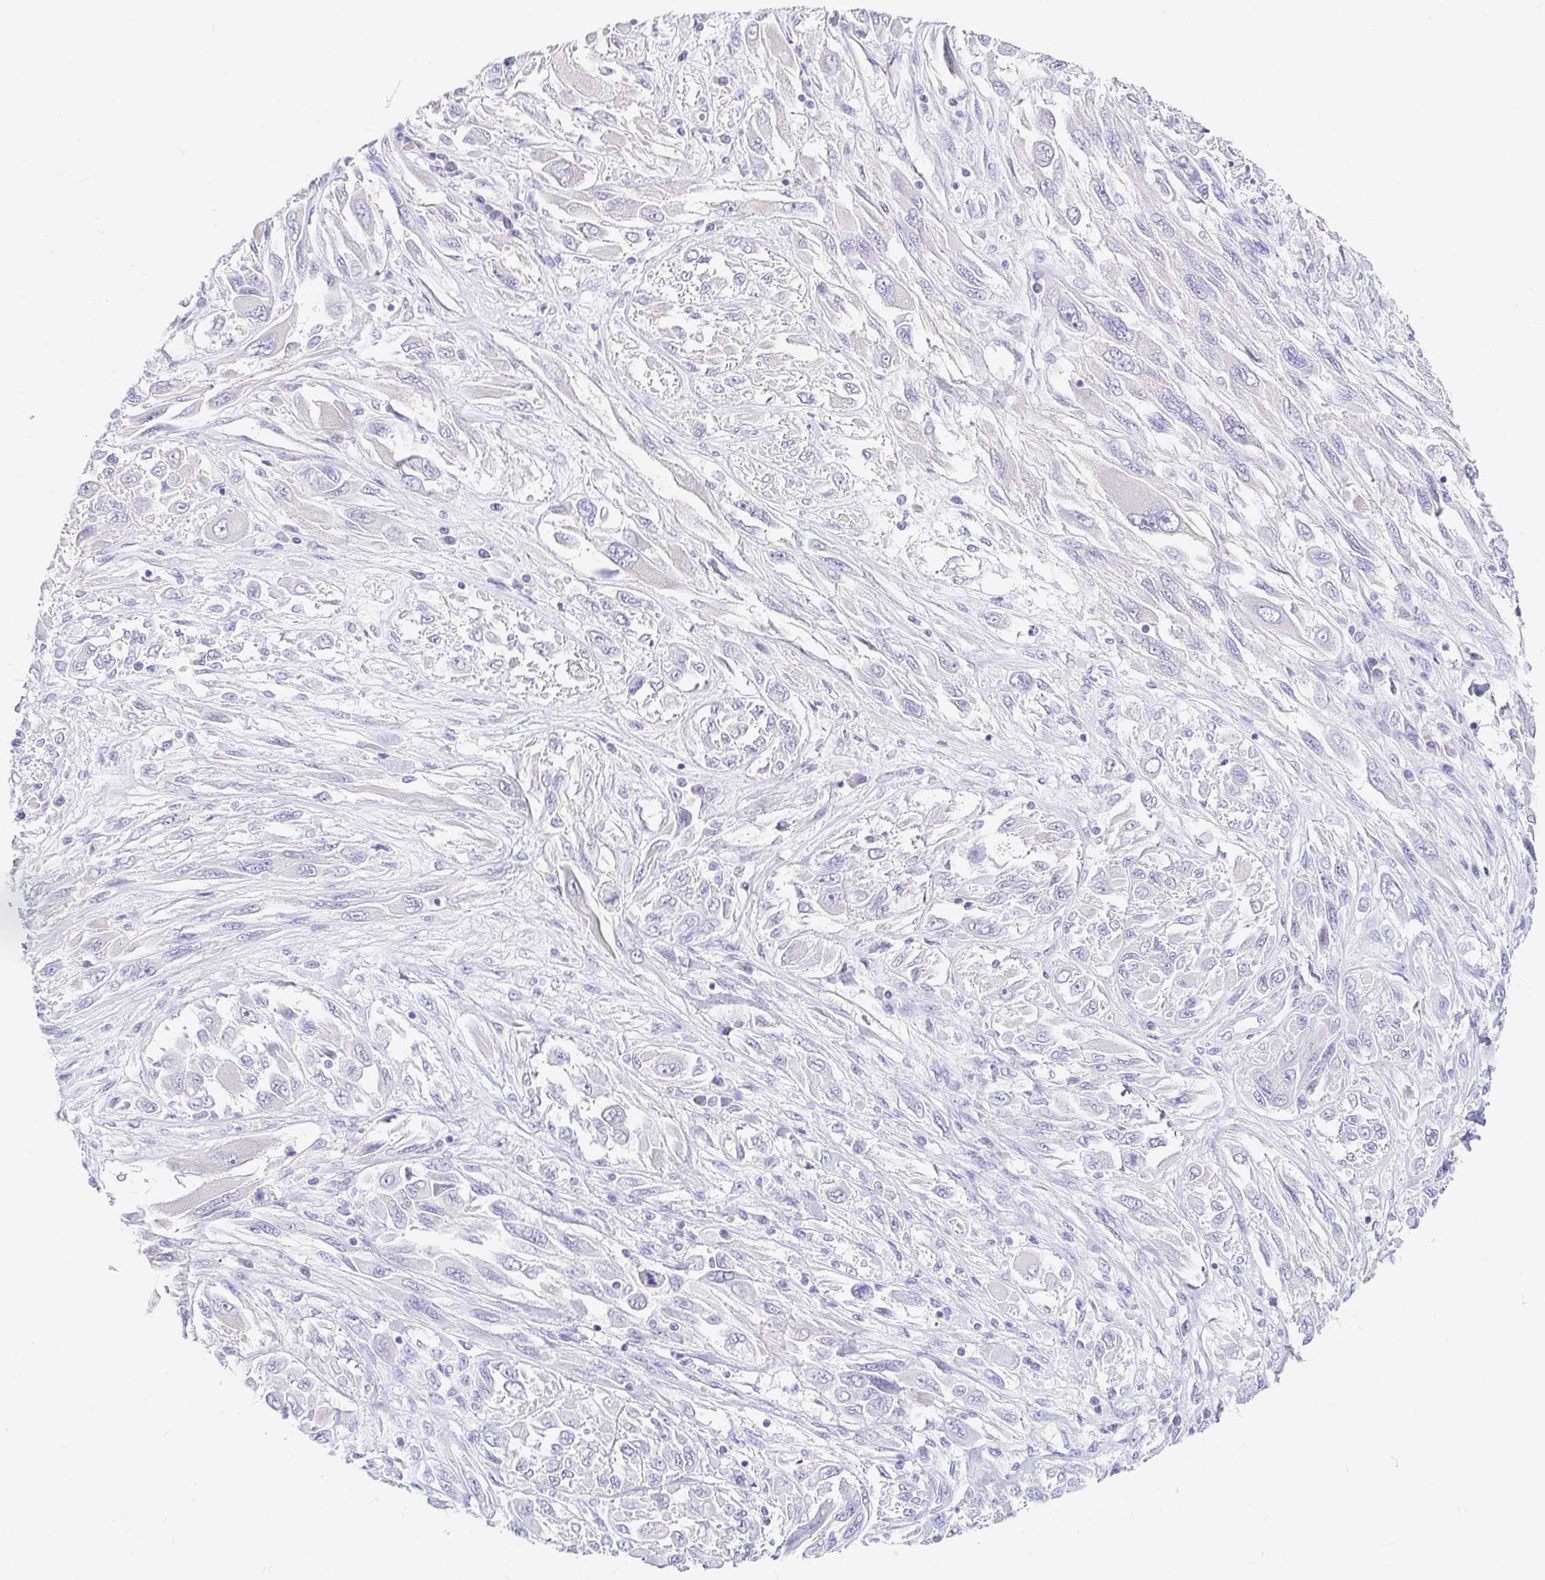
{"staining": {"intensity": "negative", "quantity": "none", "location": "none"}, "tissue": "melanoma", "cell_type": "Tumor cells", "image_type": "cancer", "snomed": [{"axis": "morphology", "description": "Malignant melanoma, NOS"}, {"axis": "topography", "description": "Skin"}], "caption": "Micrograph shows no significant protein positivity in tumor cells of melanoma.", "gene": "NR2E1", "patient": {"sex": "female", "age": 91}}